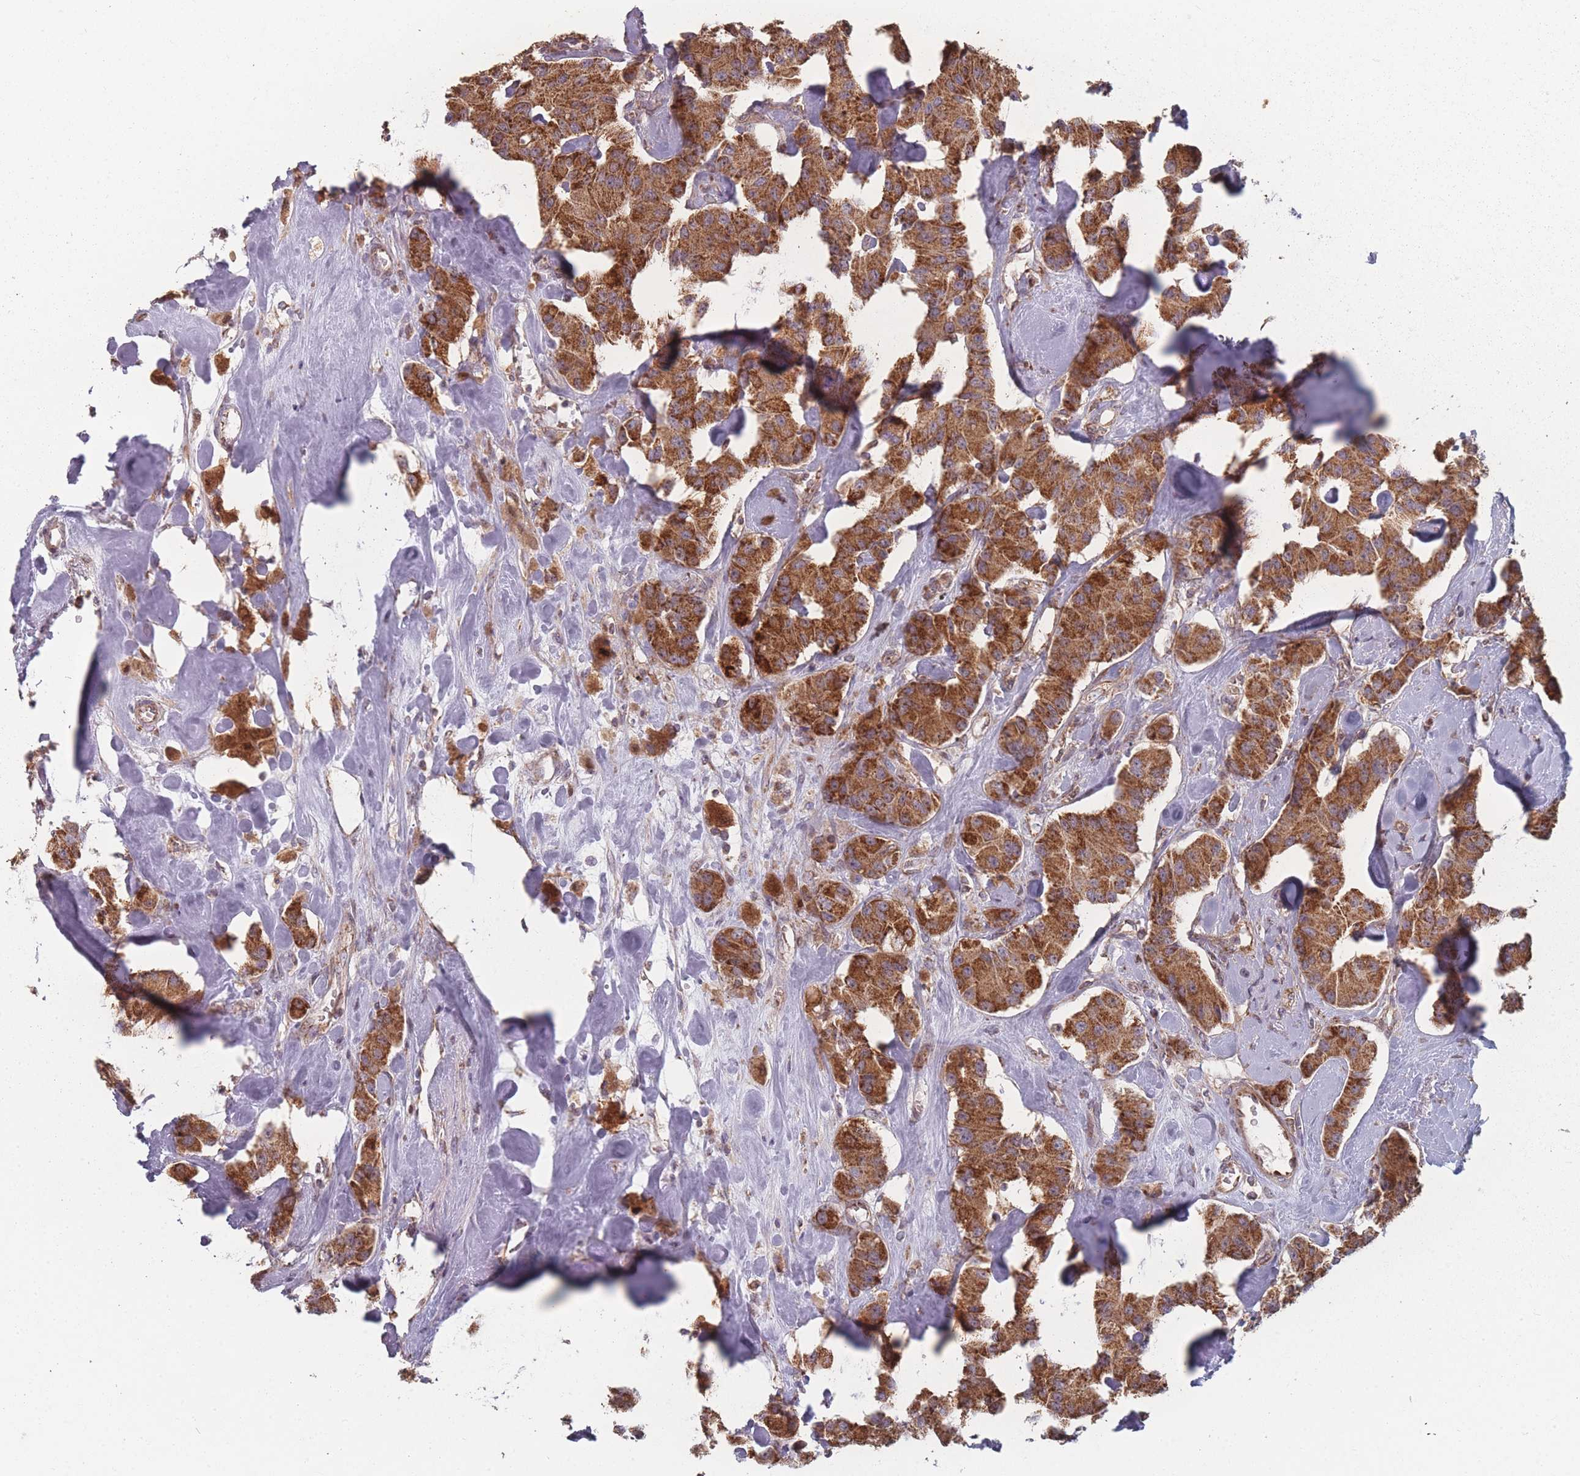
{"staining": {"intensity": "strong", "quantity": ">75%", "location": "cytoplasmic/membranous"}, "tissue": "carcinoid", "cell_type": "Tumor cells", "image_type": "cancer", "snomed": [{"axis": "morphology", "description": "Carcinoid, malignant, NOS"}, {"axis": "topography", "description": "Pancreas"}], "caption": "Carcinoid (malignant) was stained to show a protein in brown. There is high levels of strong cytoplasmic/membranous expression in about >75% of tumor cells.", "gene": "PSMB3", "patient": {"sex": "male", "age": 41}}